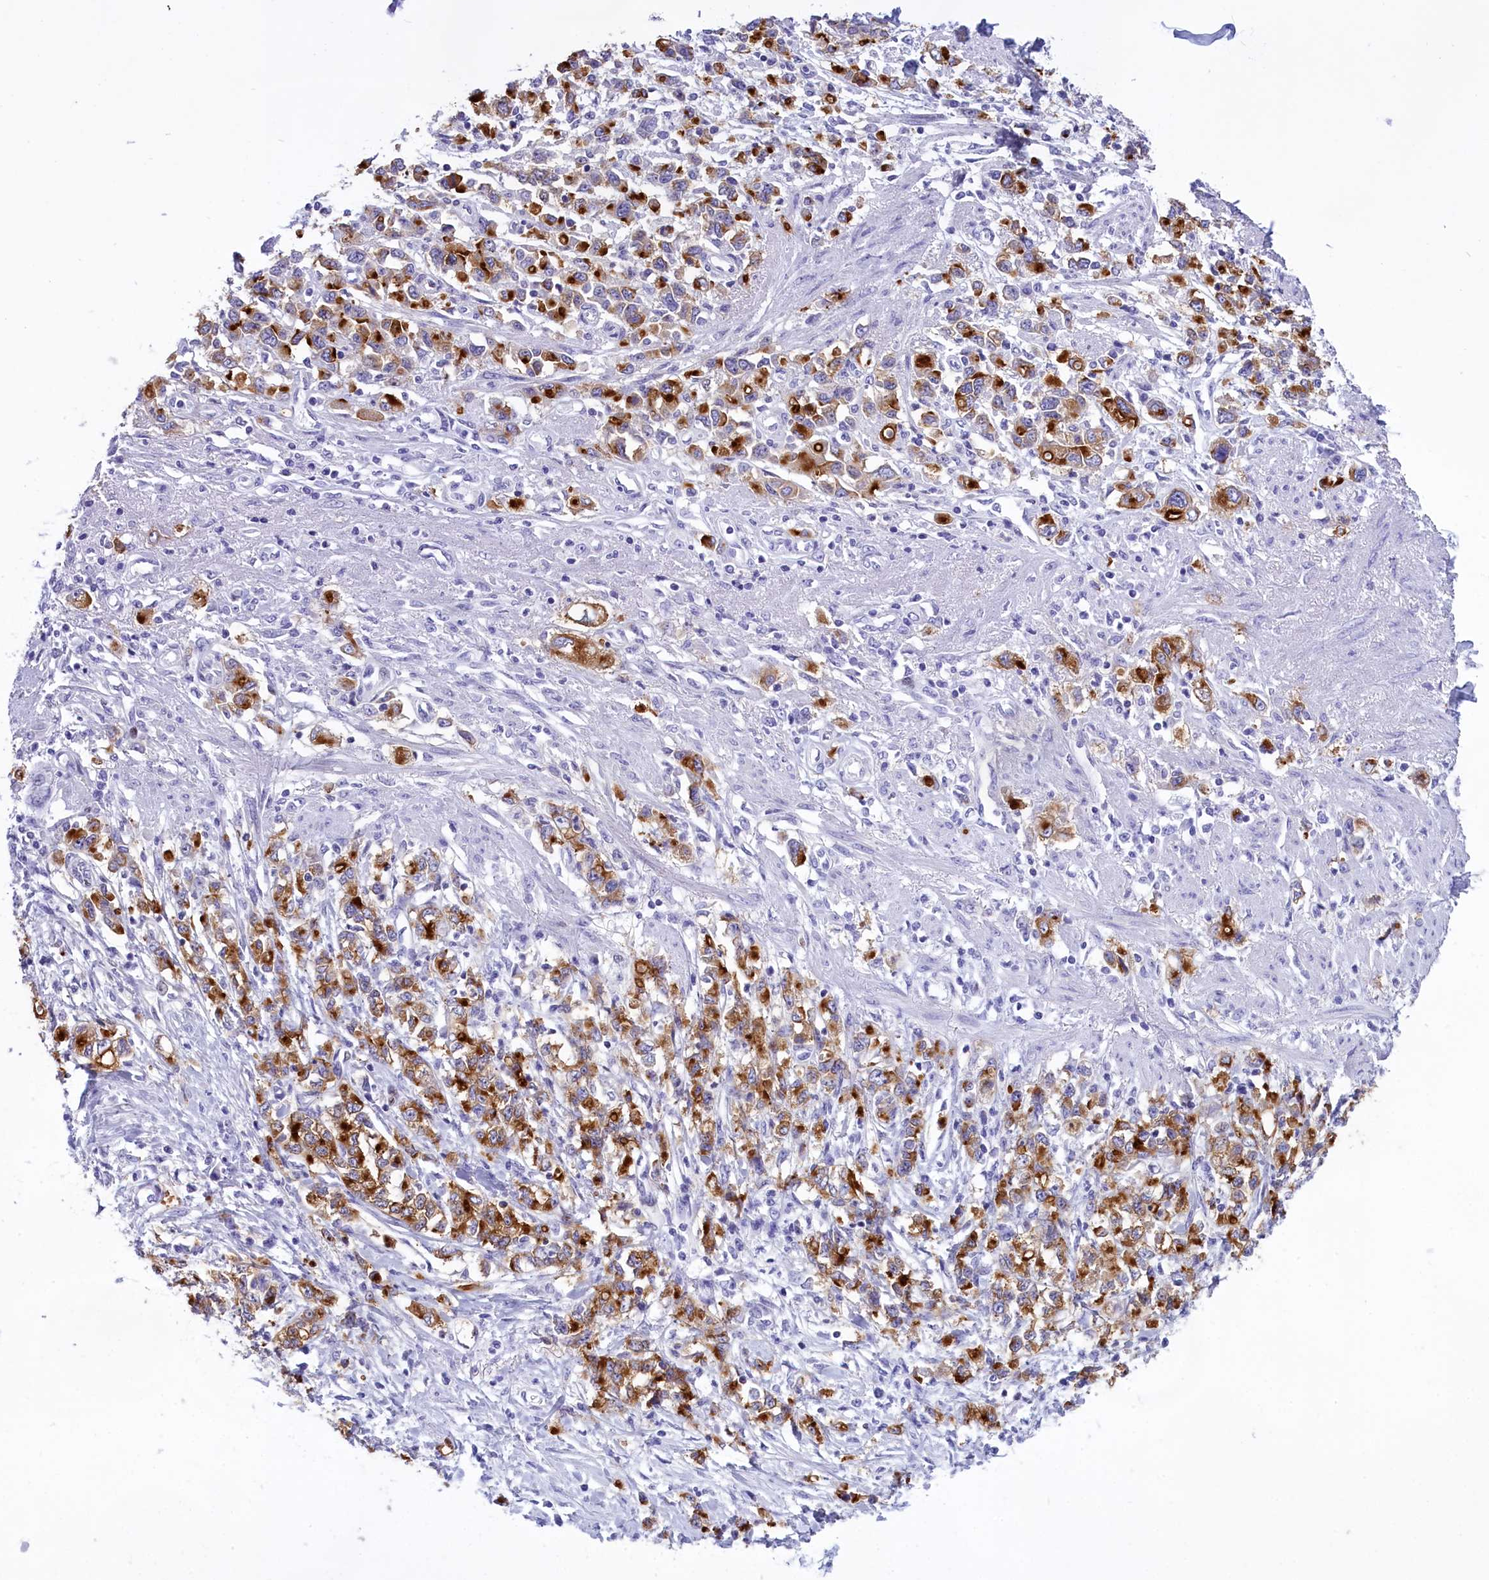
{"staining": {"intensity": "strong", "quantity": ">75%", "location": "cytoplasmic/membranous"}, "tissue": "stomach cancer", "cell_type": "Tumor cells", "image_type": "cancer", "snomed": [{"axis": "morphology", "description": "Adenocarcinoma, NOS"}, {"axis": "topography", "description": "Stomach"}], "caption": "Immunohistochemical staining of stomach cancer (adenocarcinoma) displays high levels of strong cytoplasmic/membranous protein staining in about >75% of tumor cells.", "gene": "SPIRE2", "patient": {"sex": "female", "age": 76}}